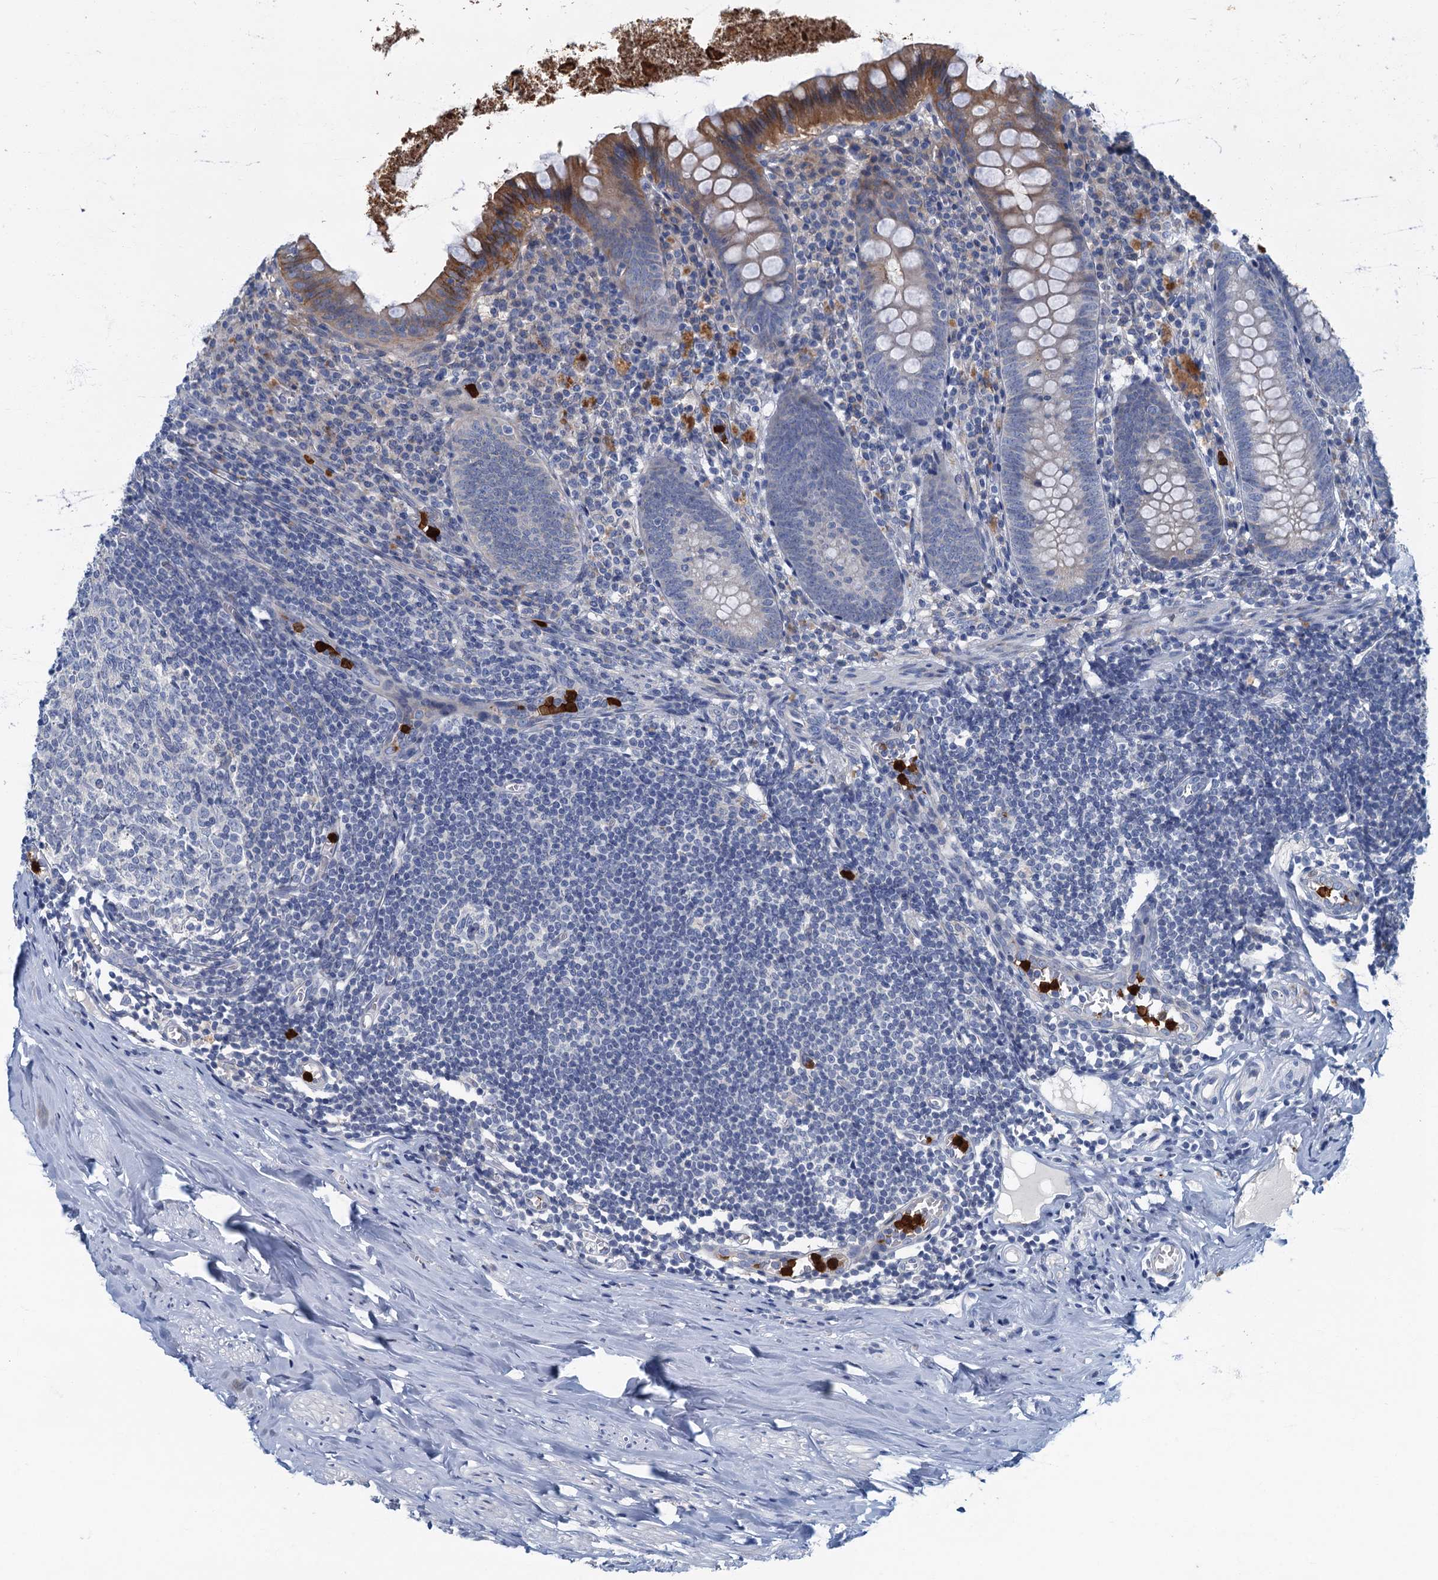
{"staining": {"intensity": "moderate", "quantity": "<25%", "location": "cytoplasmic/membranous"}, "tissue": "appendix", "cell_type": "Glandular cells", "image_type": "normal", "snomed": [{"axis": "morphology", "description": "Normal tissue, NOS"}, {"axis": "topography", "description": "Appendix"}], "caption": "The photomicrograph displays staining of normal appendix, revealing moderate cytoplasmic/membranous protein expression (brown color) within glandular cells.", "gene": "ANKDD1A", "patient": {"sex": "female", "age": 51}}